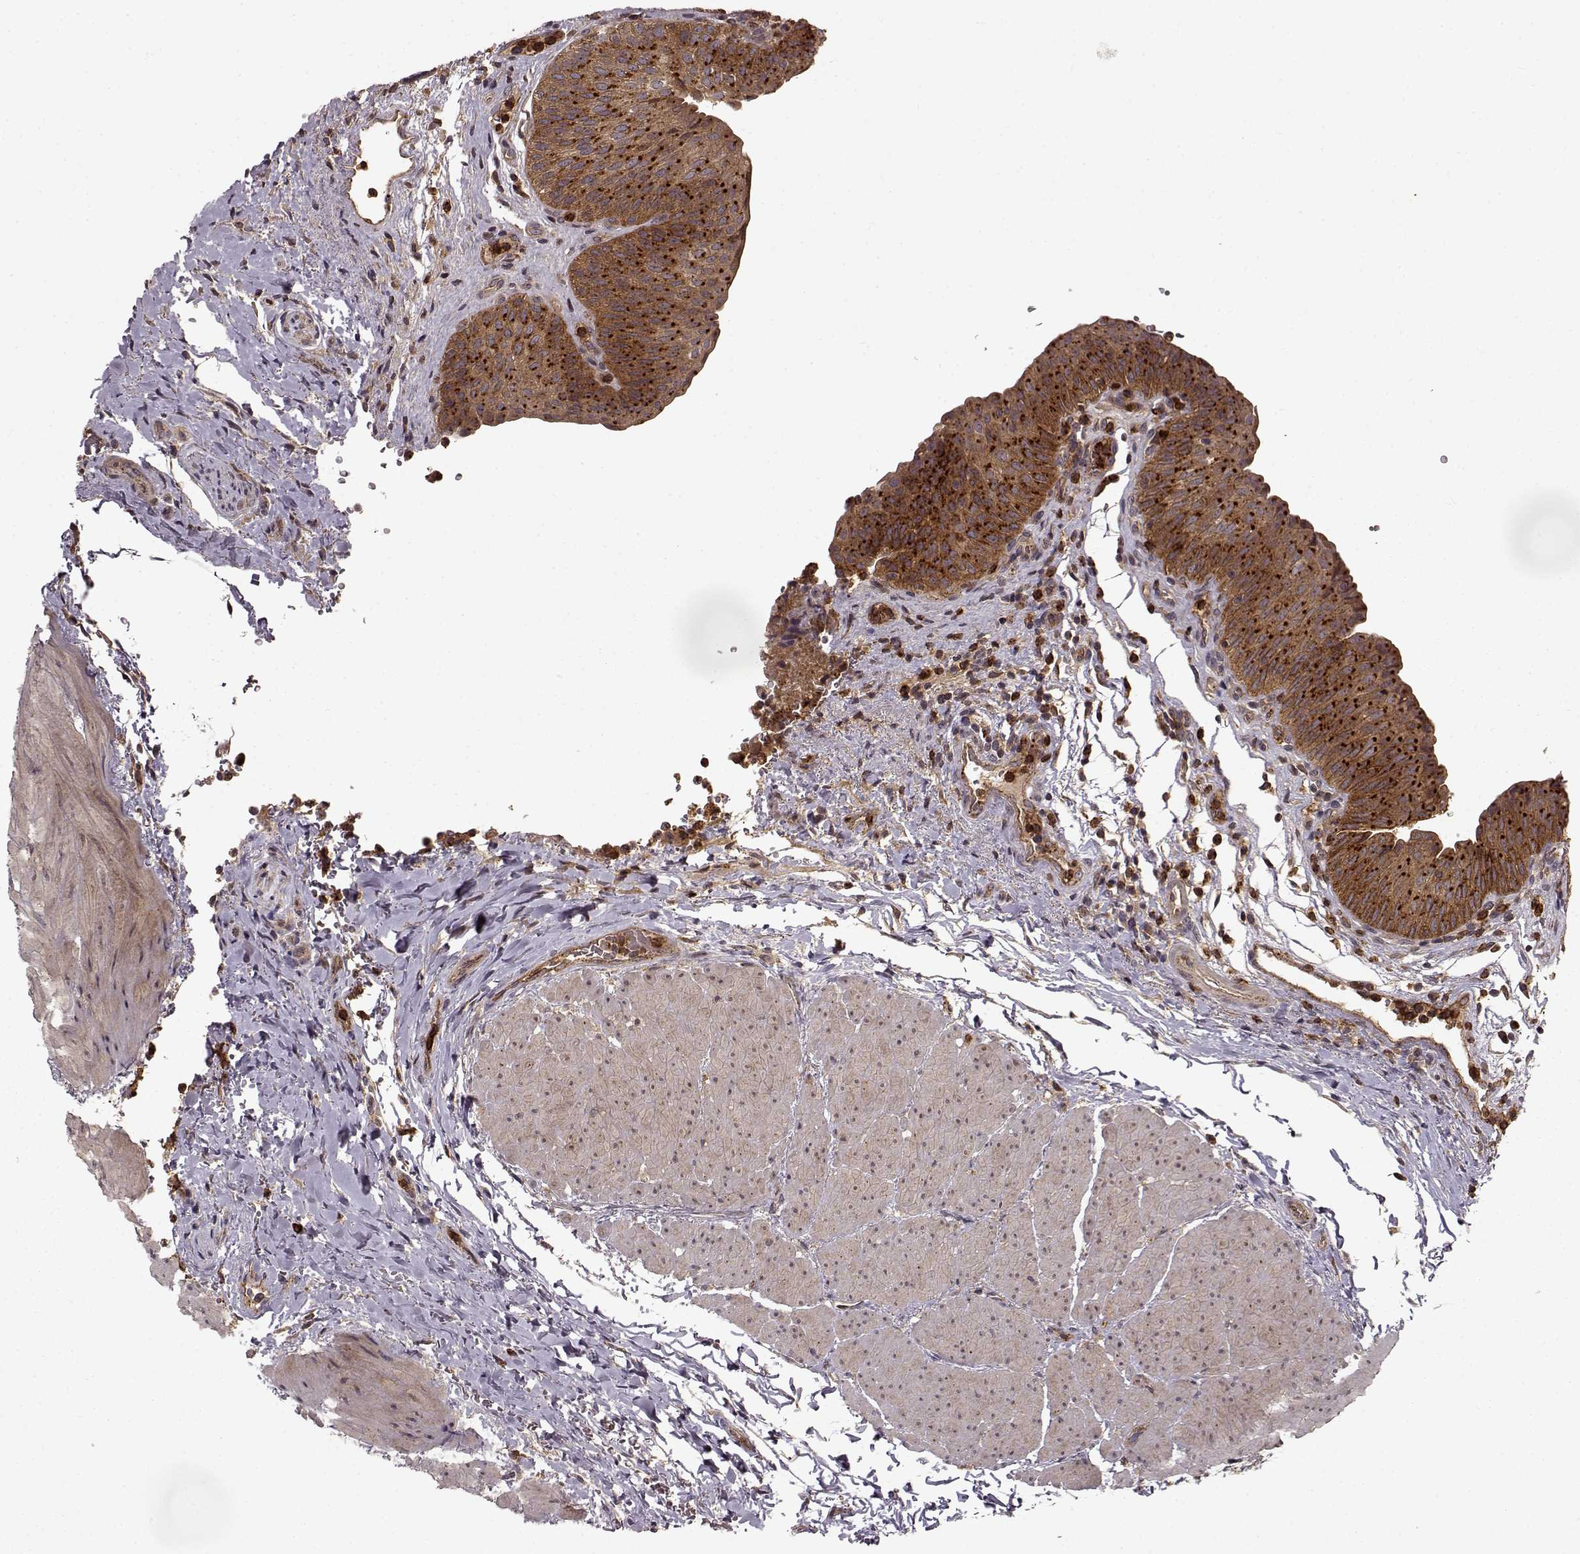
{"staining": {"intensity": "moderate", "quantity": ">75%", "location": "cytoplasmic/membranous"}, "tissue": "urinary bladder", "cell_type": "Urothelial cells", "image_type": "normal", "snomed": [{"axis": "morphology", "description": "Normal tissue, NOS"}, {"axis": "topography", "description": "Urinary bladder"}], "caption": "Protein expression analysis of normal human urinary bladder reveals moderate cytoplasmic/membranous positivity in about >75% of urothelial cells.", "gene": "IFRD2", "patient": {"sex": "male", "age": 66}}